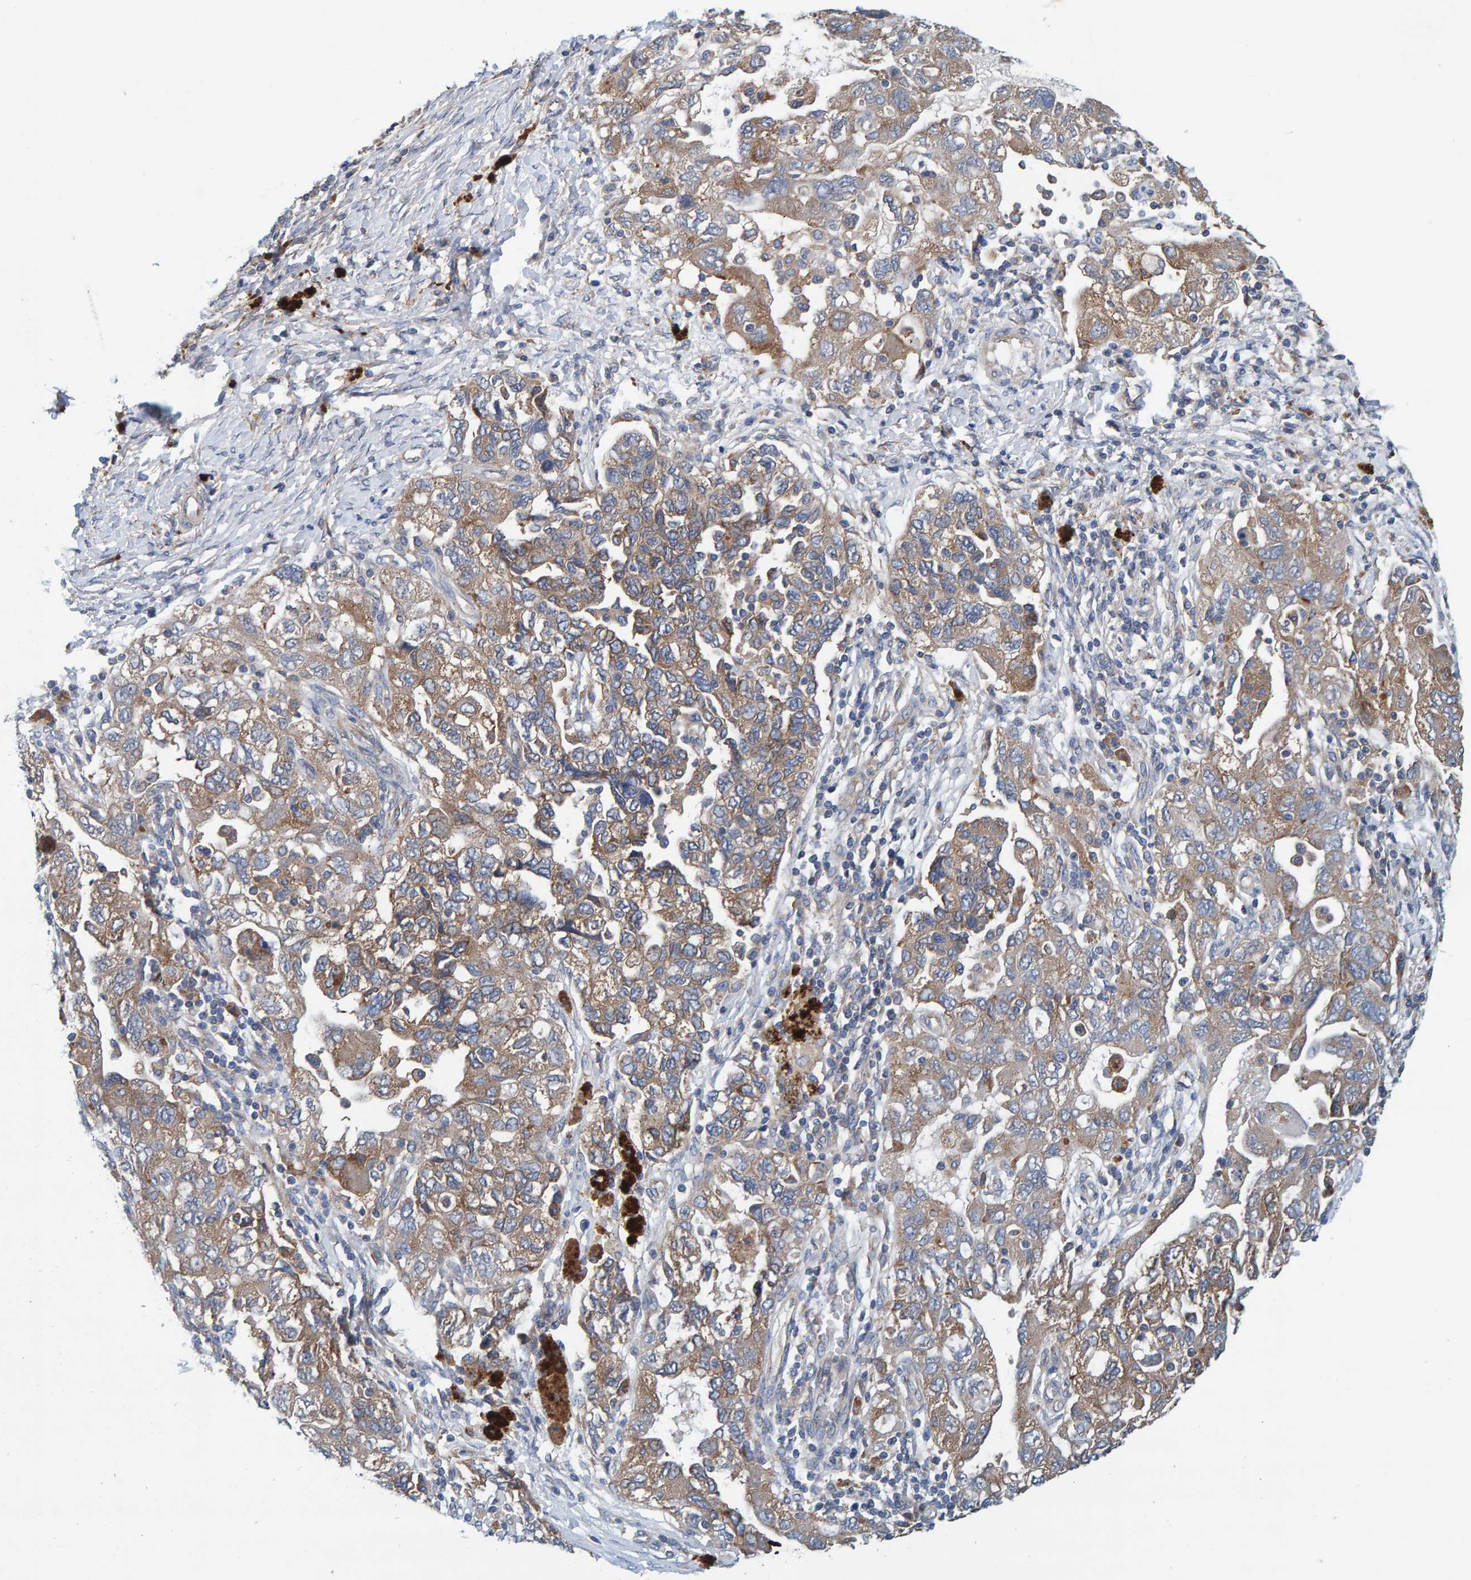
{"staining": {"intensity": "weak", "quantity": ">75%", "location": "cytoplasmic/membranous"}, "tissue": "ovarian cancer", "cell_type": "Tumor cells", "image_type": "cancer", "snomed": [{"axis": "morphology", "description": "Carcinoma, NOS"}, {"axis": "morphology", "description": "Cystadenocarcinoma, serous, NOS"}, {"axis": "topography", "description": "Ovary"}], "caption": "Protein staining of ovarian serous cystadenocarcinoma tissue shows weak cytoplasmic/membranous expression in about >75% of tumor cells.", "gene": "MKLN1", "patient": {"sex": "female", "age": 69}}